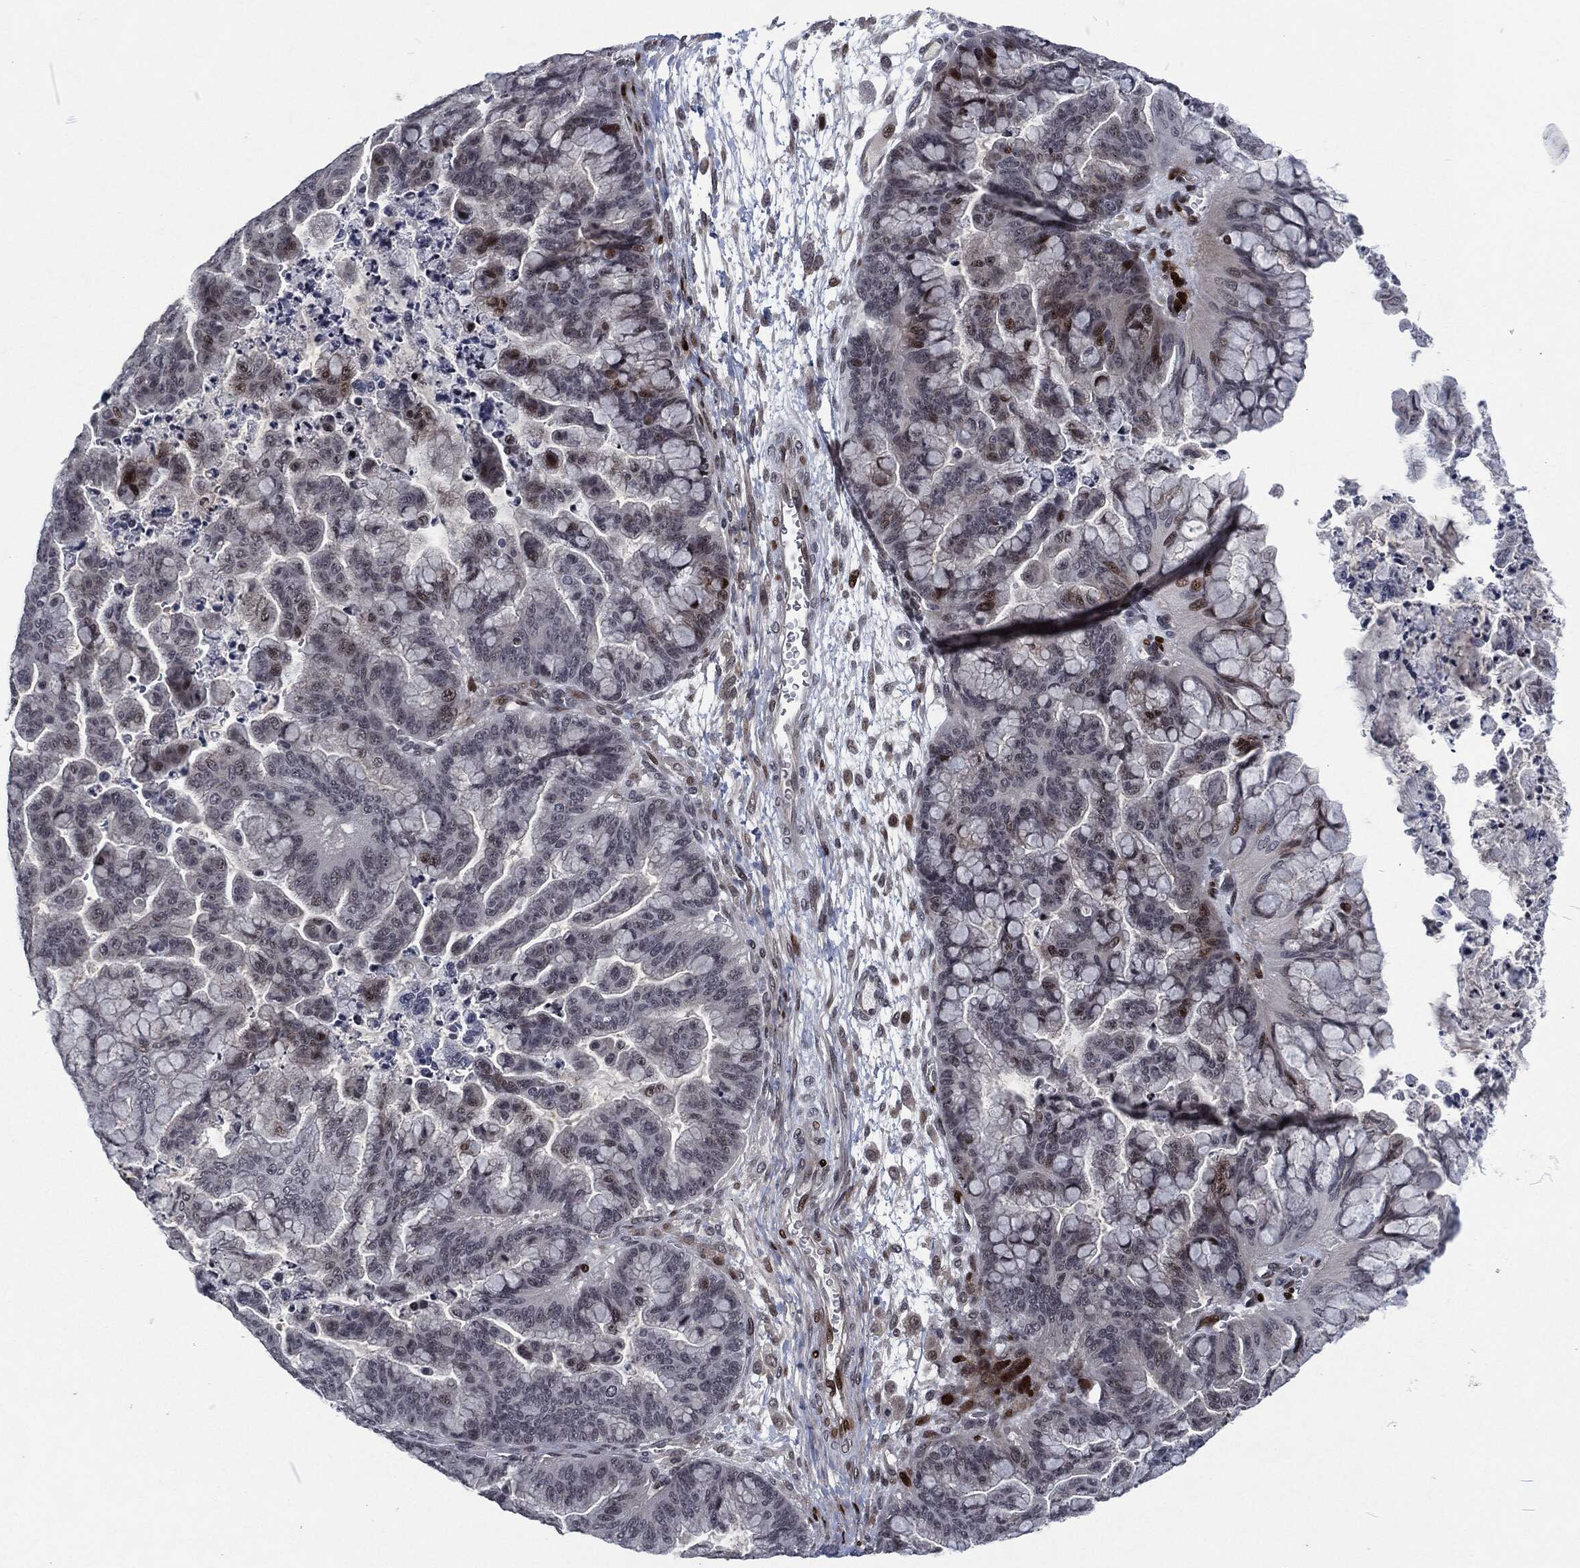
{"staining": {"intensity": "negative", "quantity": "none", "location": "none"}, "tissue": "ovarian cancer", "cell_type": "Tumor cells", "image_type": "cancer", "snomed": [{"axis": "morphology", "description": "Cystadenocarcinoma, mucinous, NOS"}, {"axis": "topography", "description": "Ovary"}], "caption": "Immunohistochemistry histopathology image of human mucinous cystadenocarcinoma (ovarian) stained for a protein (brown), which reveals no staining in tumor cells.", "gene": "EGFR", "patient": {"sex": "female", "age": 67}}